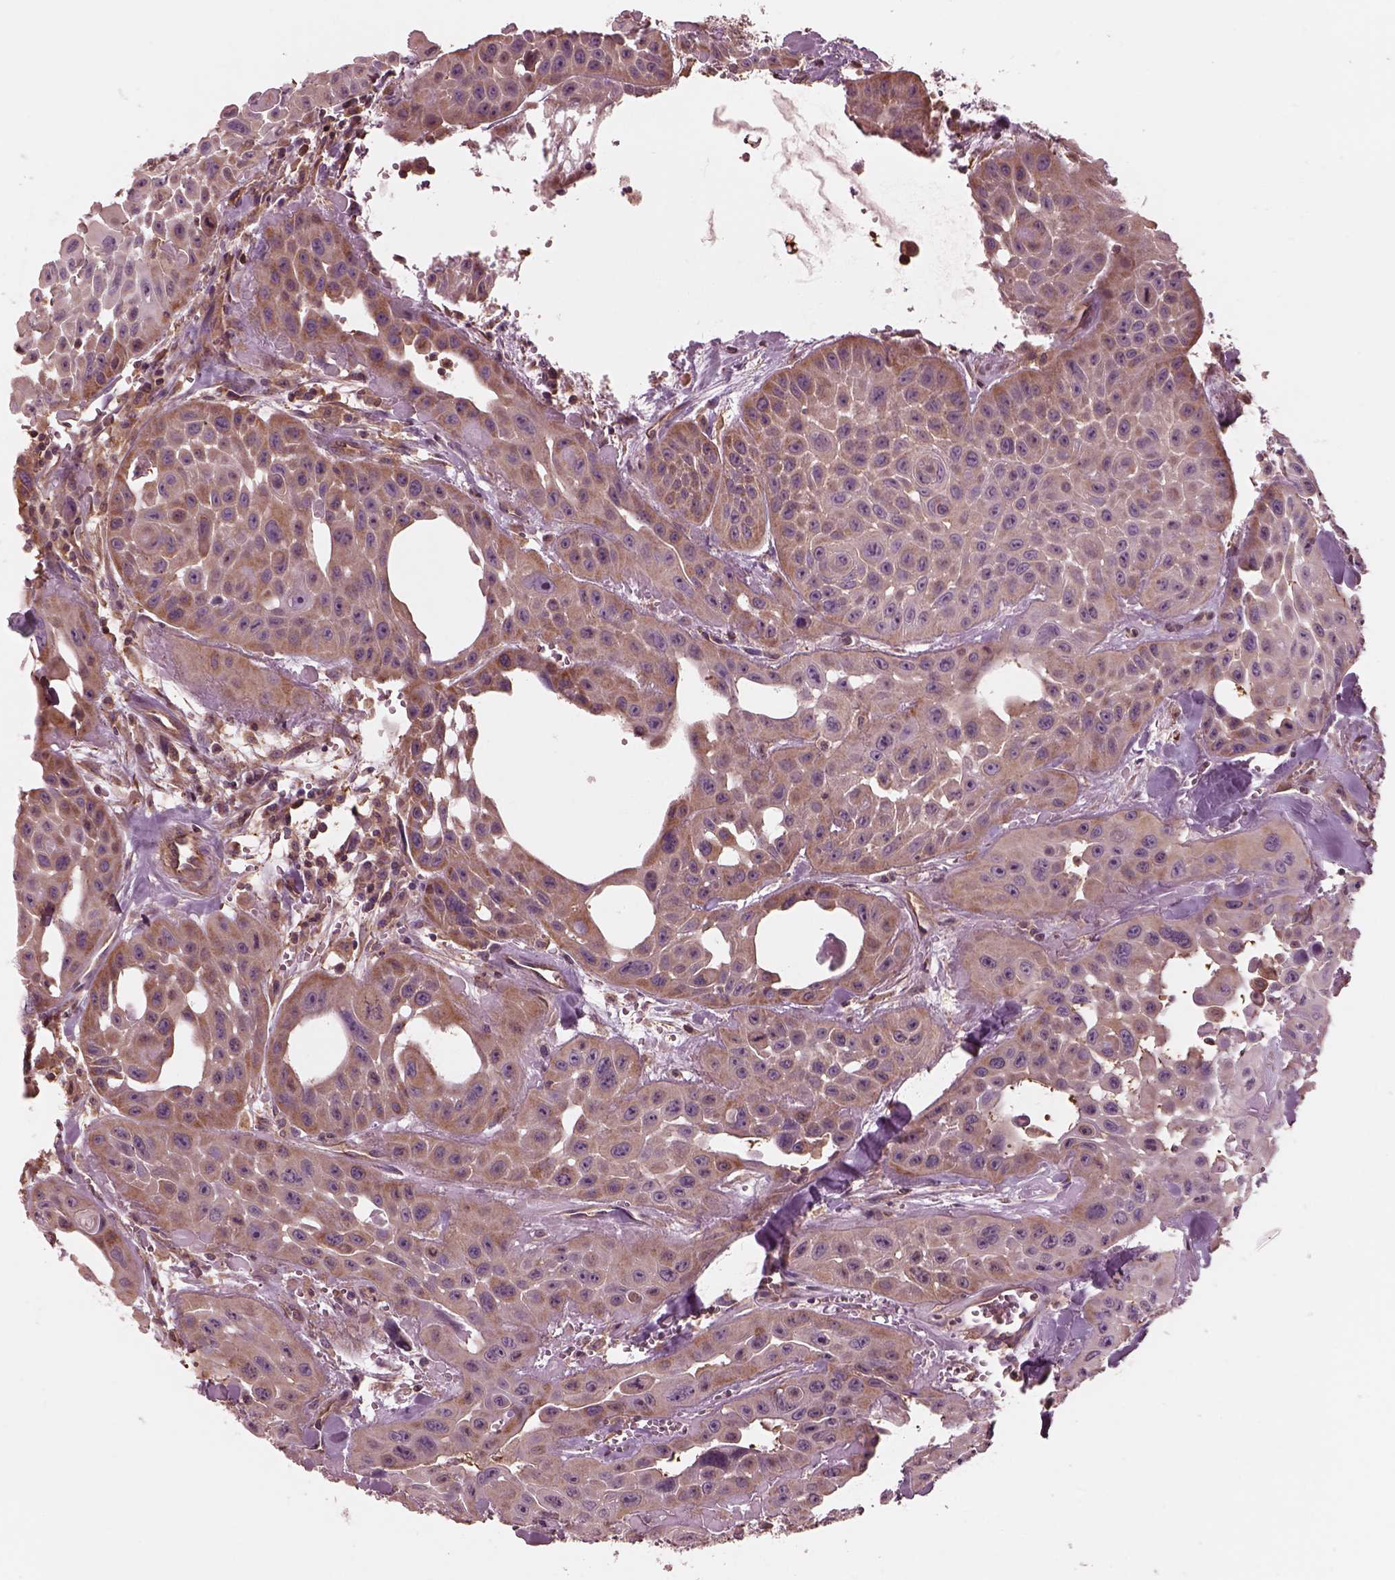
{"staining": {"intensity": "moderate", "quantity": "25%-75%", "location": "cytoplasmic/membranous"}, "tissue": "head and neck cancer", "cell_type": "Tumor cells", "image_type": "cancer", "snomed": [{"axis": "morphology", "description": "Adenocarcinoma, NOS"}, {"axis": "topography", "description": "Head-Neck"}], "caption": "Head and neck cancer (adenocarcinoma) stained with a protein marker exhibits moderate staining in tumor cells.", "gene": "STK33", "patient": {"sex": "male", "age": 73}}